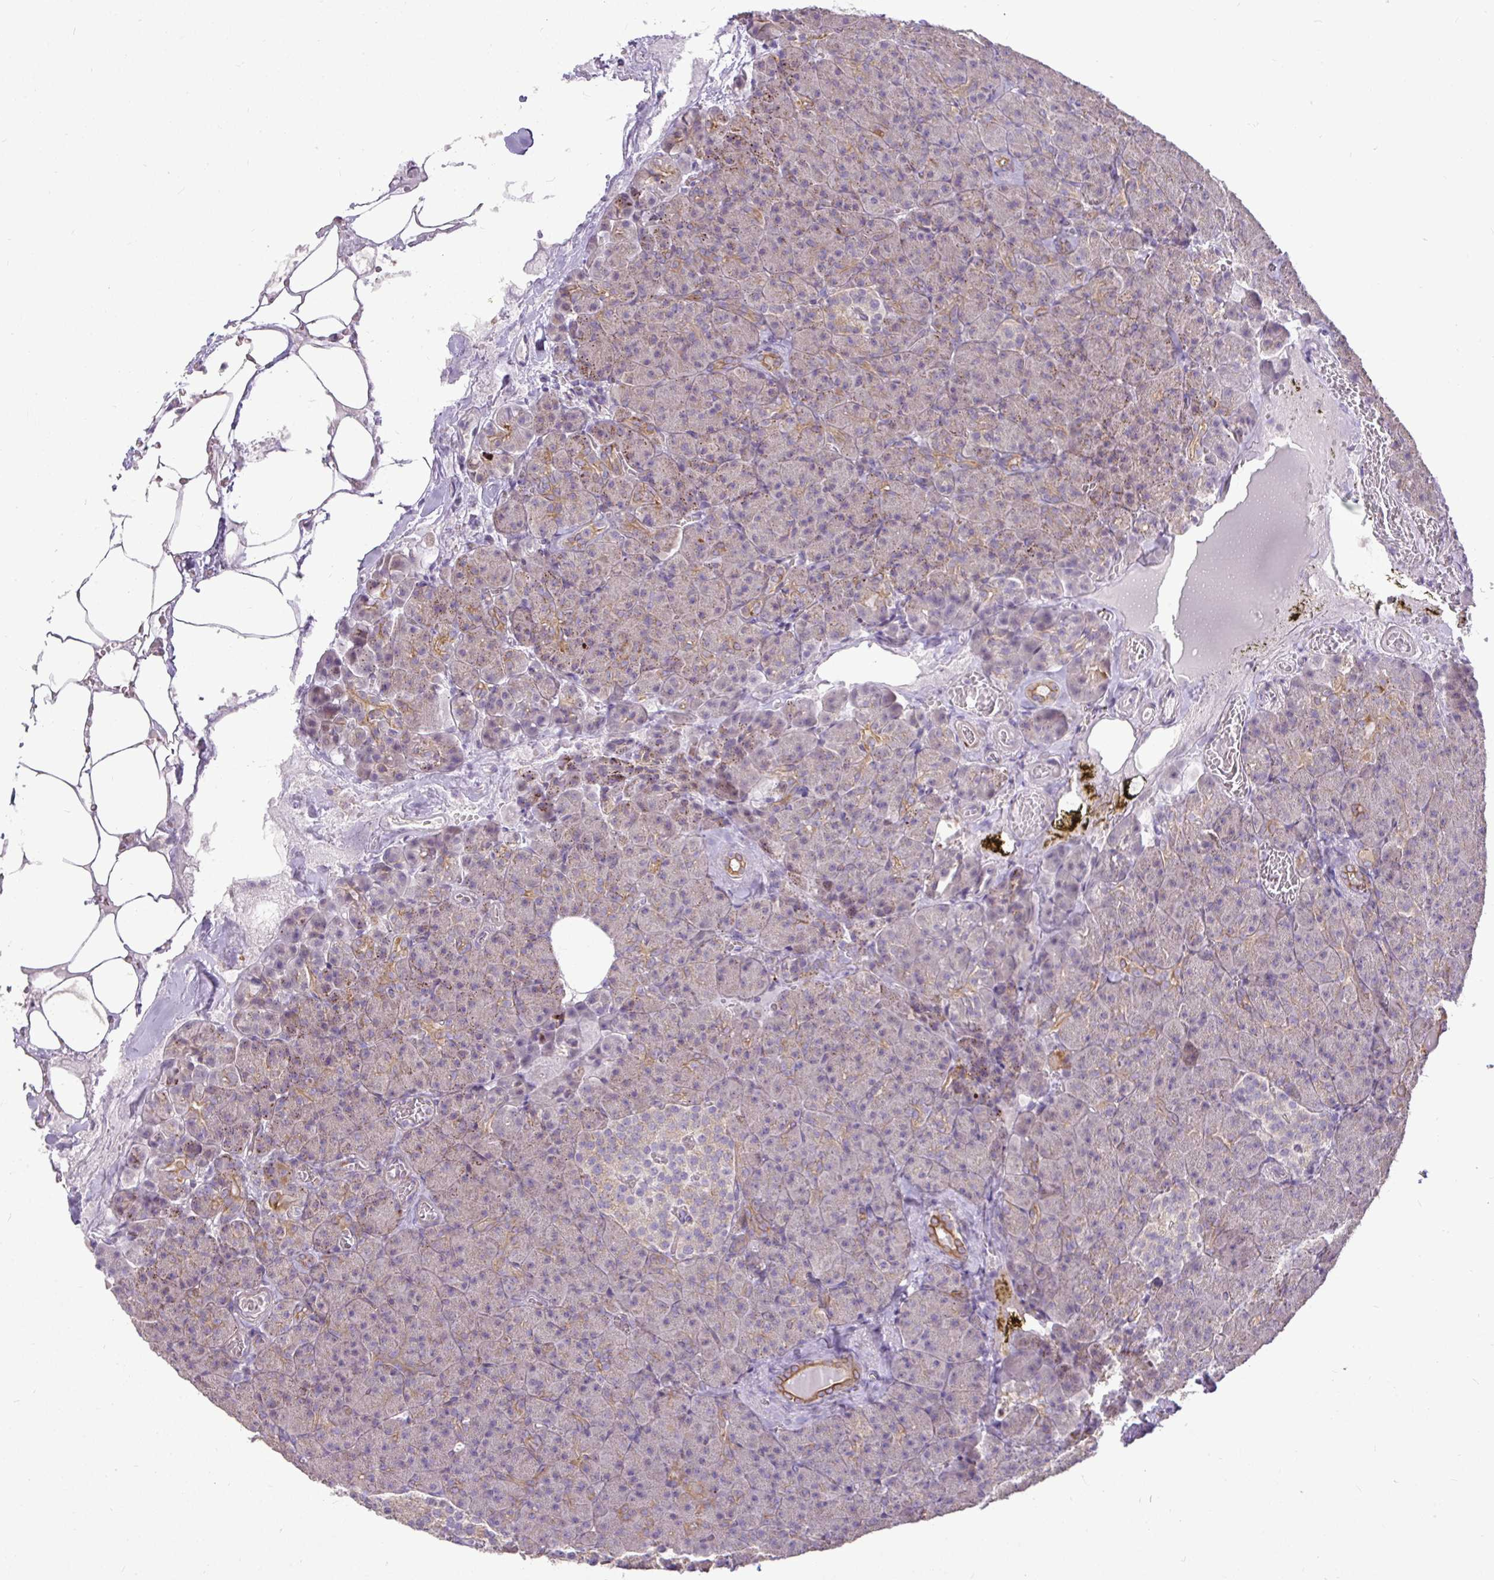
{"staining": {"intensity": "strong", "quantity": "<25%", "location": "cytoplasmic/membranous"}, "tissue": "pancreas", "cell_type": "Exocrine glandular cells", "image_type": "normal", "snomed": [{"axis": "morphology", "description": "Normal tissue, NOS"}, {"axis": "topography", "description": "Pancreas"}], "caption": "Immunohistochemical staining of normal pancreas displays <25% levels of strong cytoplasmic/membranous protein positivity in approximately <25% of exocrine glandular cells. (DAB IHC, brown staining for protein, blue staining for nuclei).", "gene": "STRIP1", "patient": {"sex": "female", "age": 74}}